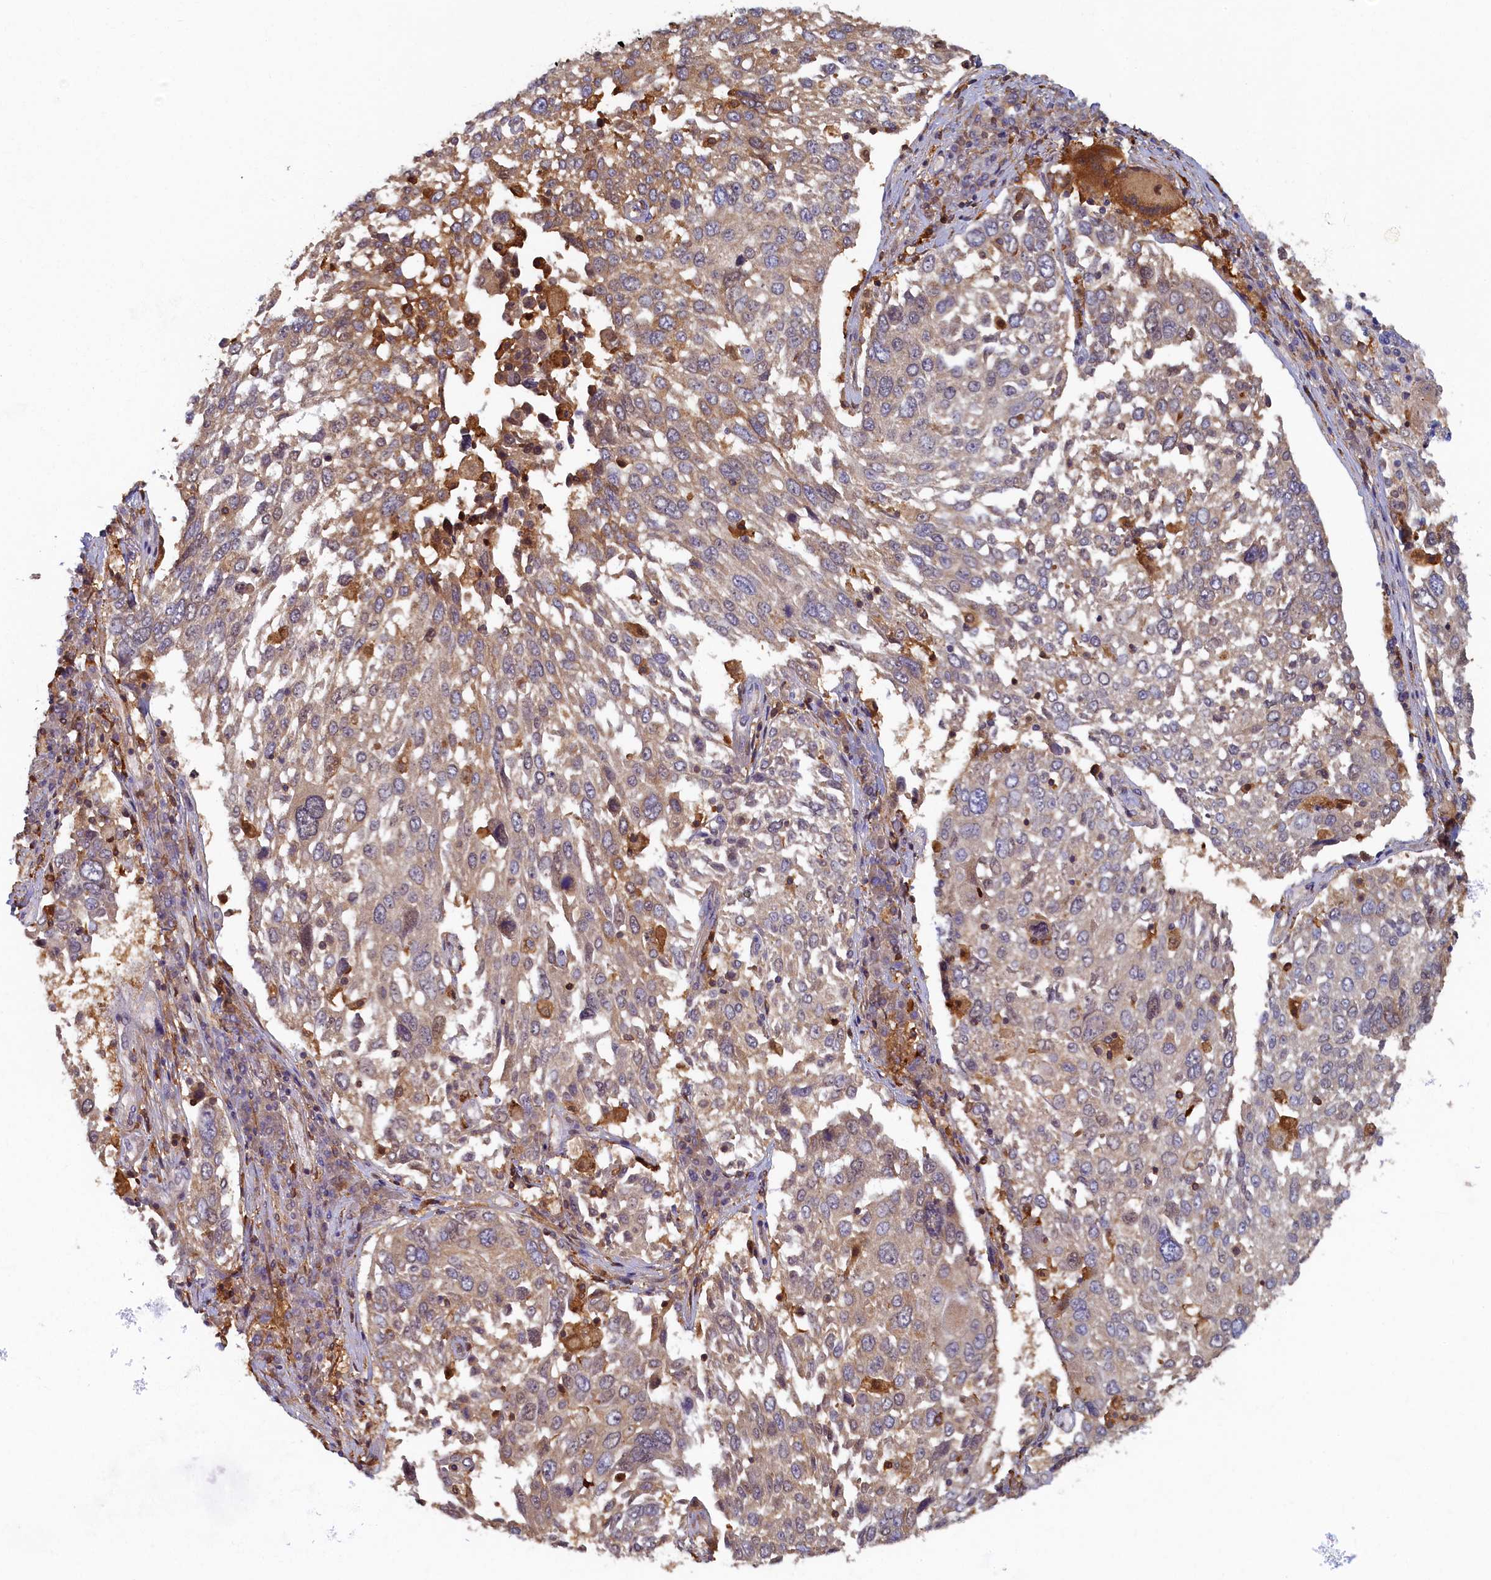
{"staining": {"intensity": "moderate", "quantity": ">75%", "location": "cytoplasmic/membranous"}, "tissue": "lung cancer", "cell_type": "Tumor cells", "image_type": "cancer", "snomed": [{"axis": "morphology", "description": "Squamous cell carcinoma, NOS"}, {"axis": "topography", "description": "Lung"}], "caption": "Immunohistochemical staining of human lung cancer (squamous cell carcinoma) displays medium levels of moderate cytoplasmic/membranous expression in about >75% of tumor cells.", "gene": "TIMM8B", "patient": {"sex": "male", "age": 65}}